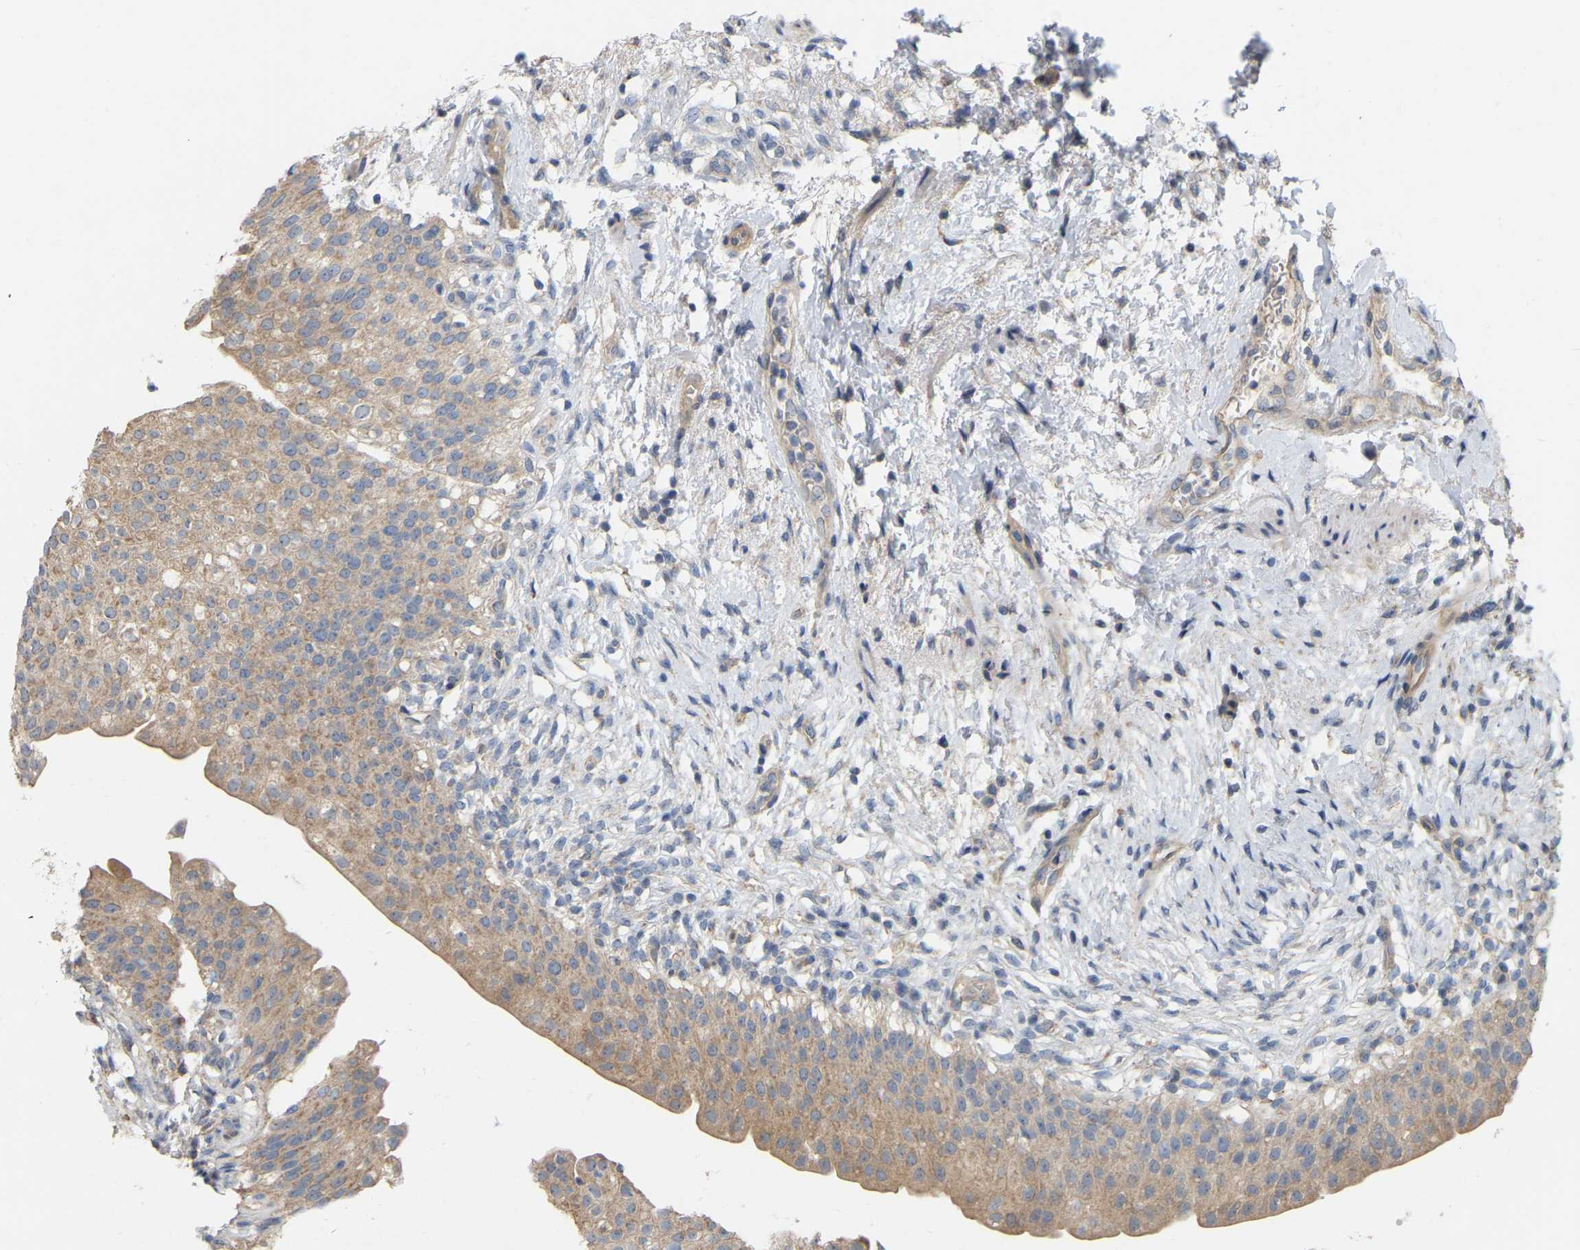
{"staining": {"intensity": "moderate", "quantity": ">75%", "location": "cytoplasmic/membranous"}, "tissue": "urinary bladder", "cell_type": "Urothelial cells", "image_type": "normal", "snomed": [{"axis": "morphology", "description": "Normal tissue, NOS"}, {"axis": "topography", "description": "Urinary bladder"}], "caption": "Immunohistochemical staining of benign urinary bladder exhibits medium levels of moderate cytoplasmic/membranous expression in about >75% of urothelial cells.", "gene": "SSH1", "patient": {"sex": "female", "age": 60}}